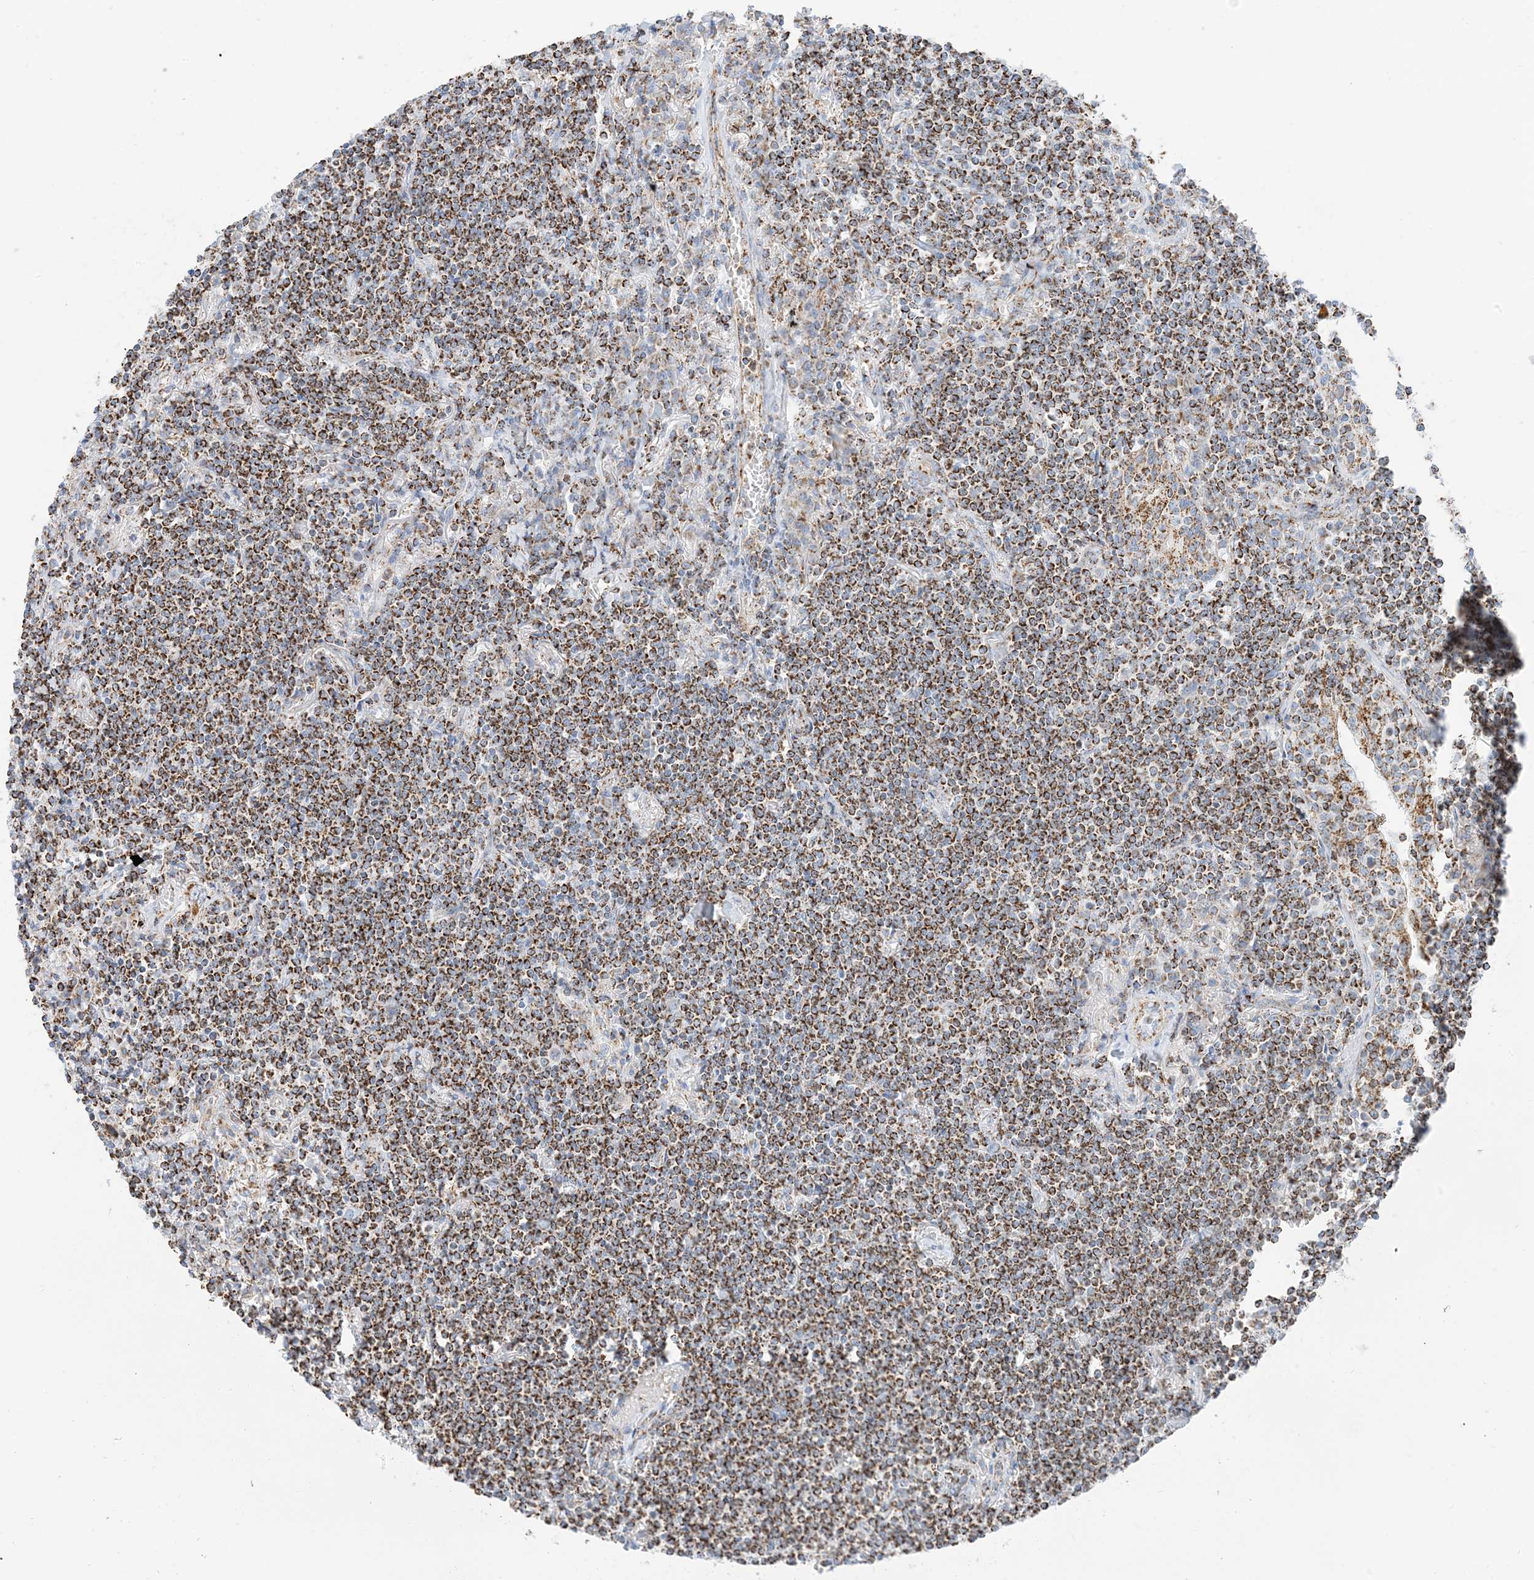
{"staining": {"intensity": "strong", "quantity": ">75%", "location": "cytoplasmic/membranous"}, "tissue": "lymphoma", "cell_type": "Tumor cells", "image_type": "cancer", "snomed": [{"axis": "morphology", "description": "Malignant lymphoma, non-Hodgkin's type, Low grade"}, {"axis": "topography", "description": "Lung"}], "caption": "Immunohistochemical staining of low-grade malignant lymphoma, non-Hodgkin's type demonstrates high levels of strong cytoplasmic/membranous protein expression in about >75% of tumor cells.", "gene": "CAPN13", "patient": {"sex": "female", "age": 71}}